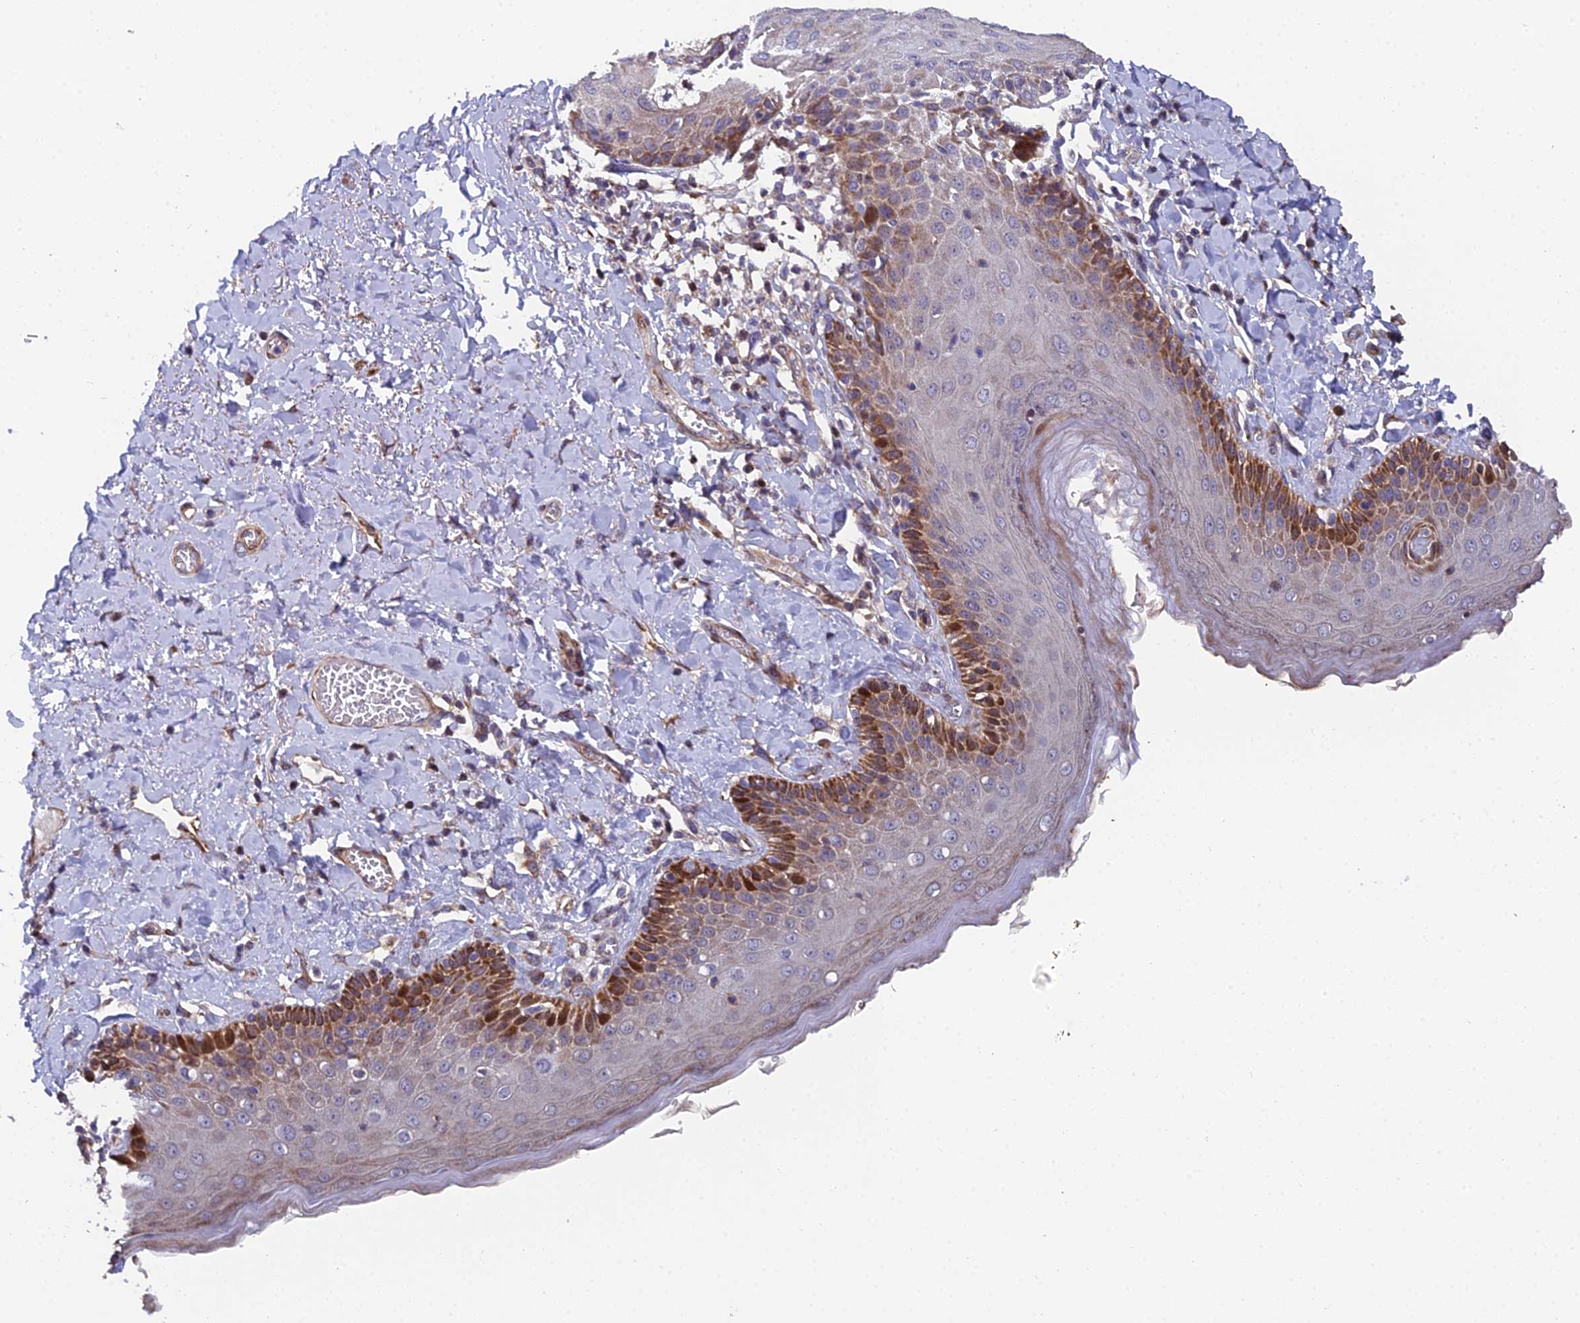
{"staining": {"intensity": "strong", "quantity": "25%-75%", "location": "cytoplasmic/membranous,nuclear"}, "tissue": "skin", "cell_type": "Epidermal cells", "image_type": "normal", "snomed": [{"axis": "morphology", "description": "Normal tissue, NOS"}, {"axis": "topography", "description": "Anal"}], "caption": "A high-resolution image shows immunohistochemistry (IHC) staining of unremarkable skin, which shows strong cytoplasmic/membranous,nuclear expression in approximately 25%-75% of epidermal cells.", "gene": "RAB28", "patient": {"sex": "male", "age": 69}}